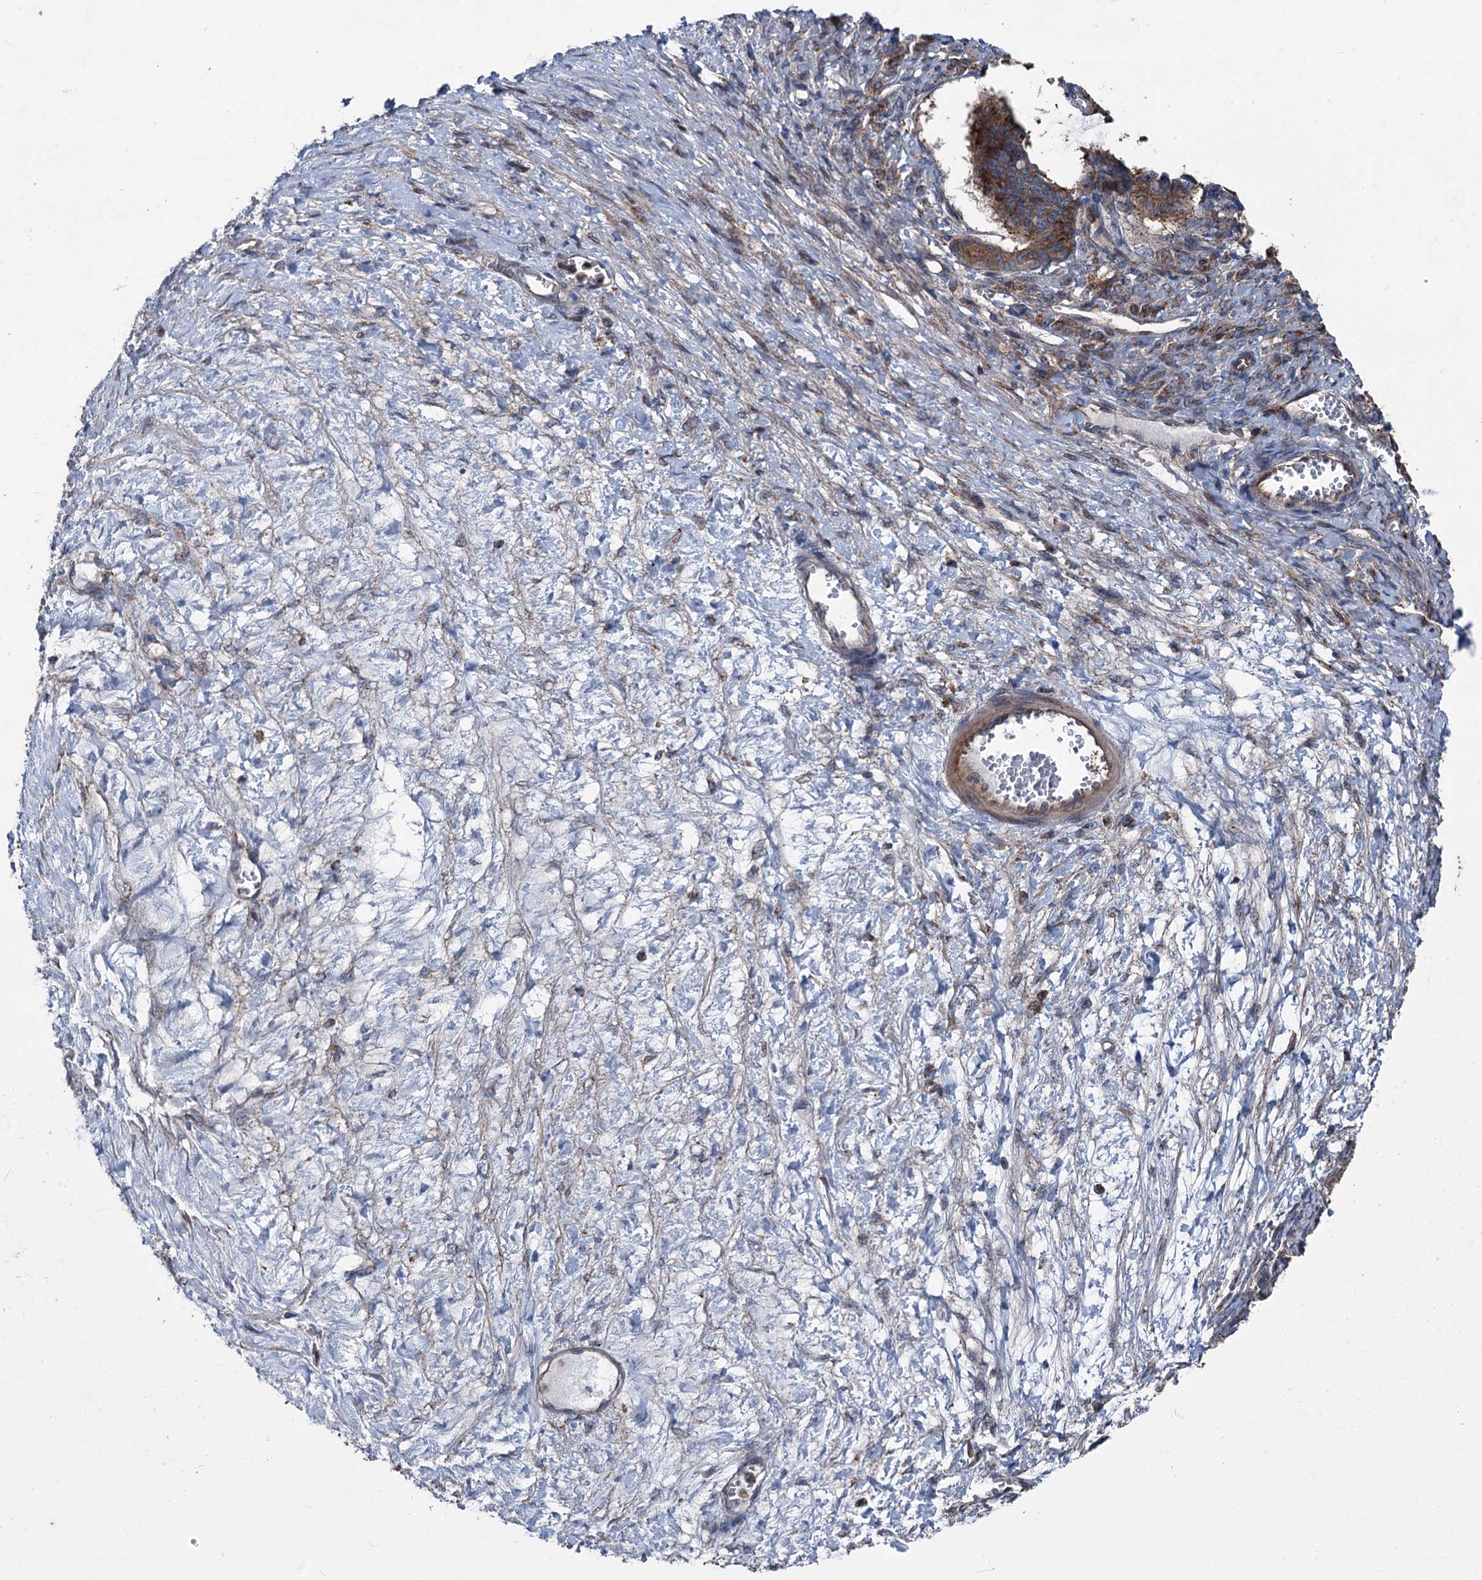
{"staining": {"intensity": "strong", "quantity": ">75%", "location": "cytoplasmic/membranous"}, "tissue": "ovarian cancer", "cell_type": "Tumor cells", "image_type": "cancer", "snomed": [{"axis": "morphology", "description": "Cystadenocarcinoma, mucinous, NOS"}, {"axis": "topography", "description": "Ovary"}], "caption": "Immunohistochemical staining of human mucinous cystadenocarcinoma (ovarian) shows strong cytoplasmic/membranous protein expression in approximately >75% of tumor cells.", "gene": "RUFY1", "patient": {"sex": "female", "age": 73}}